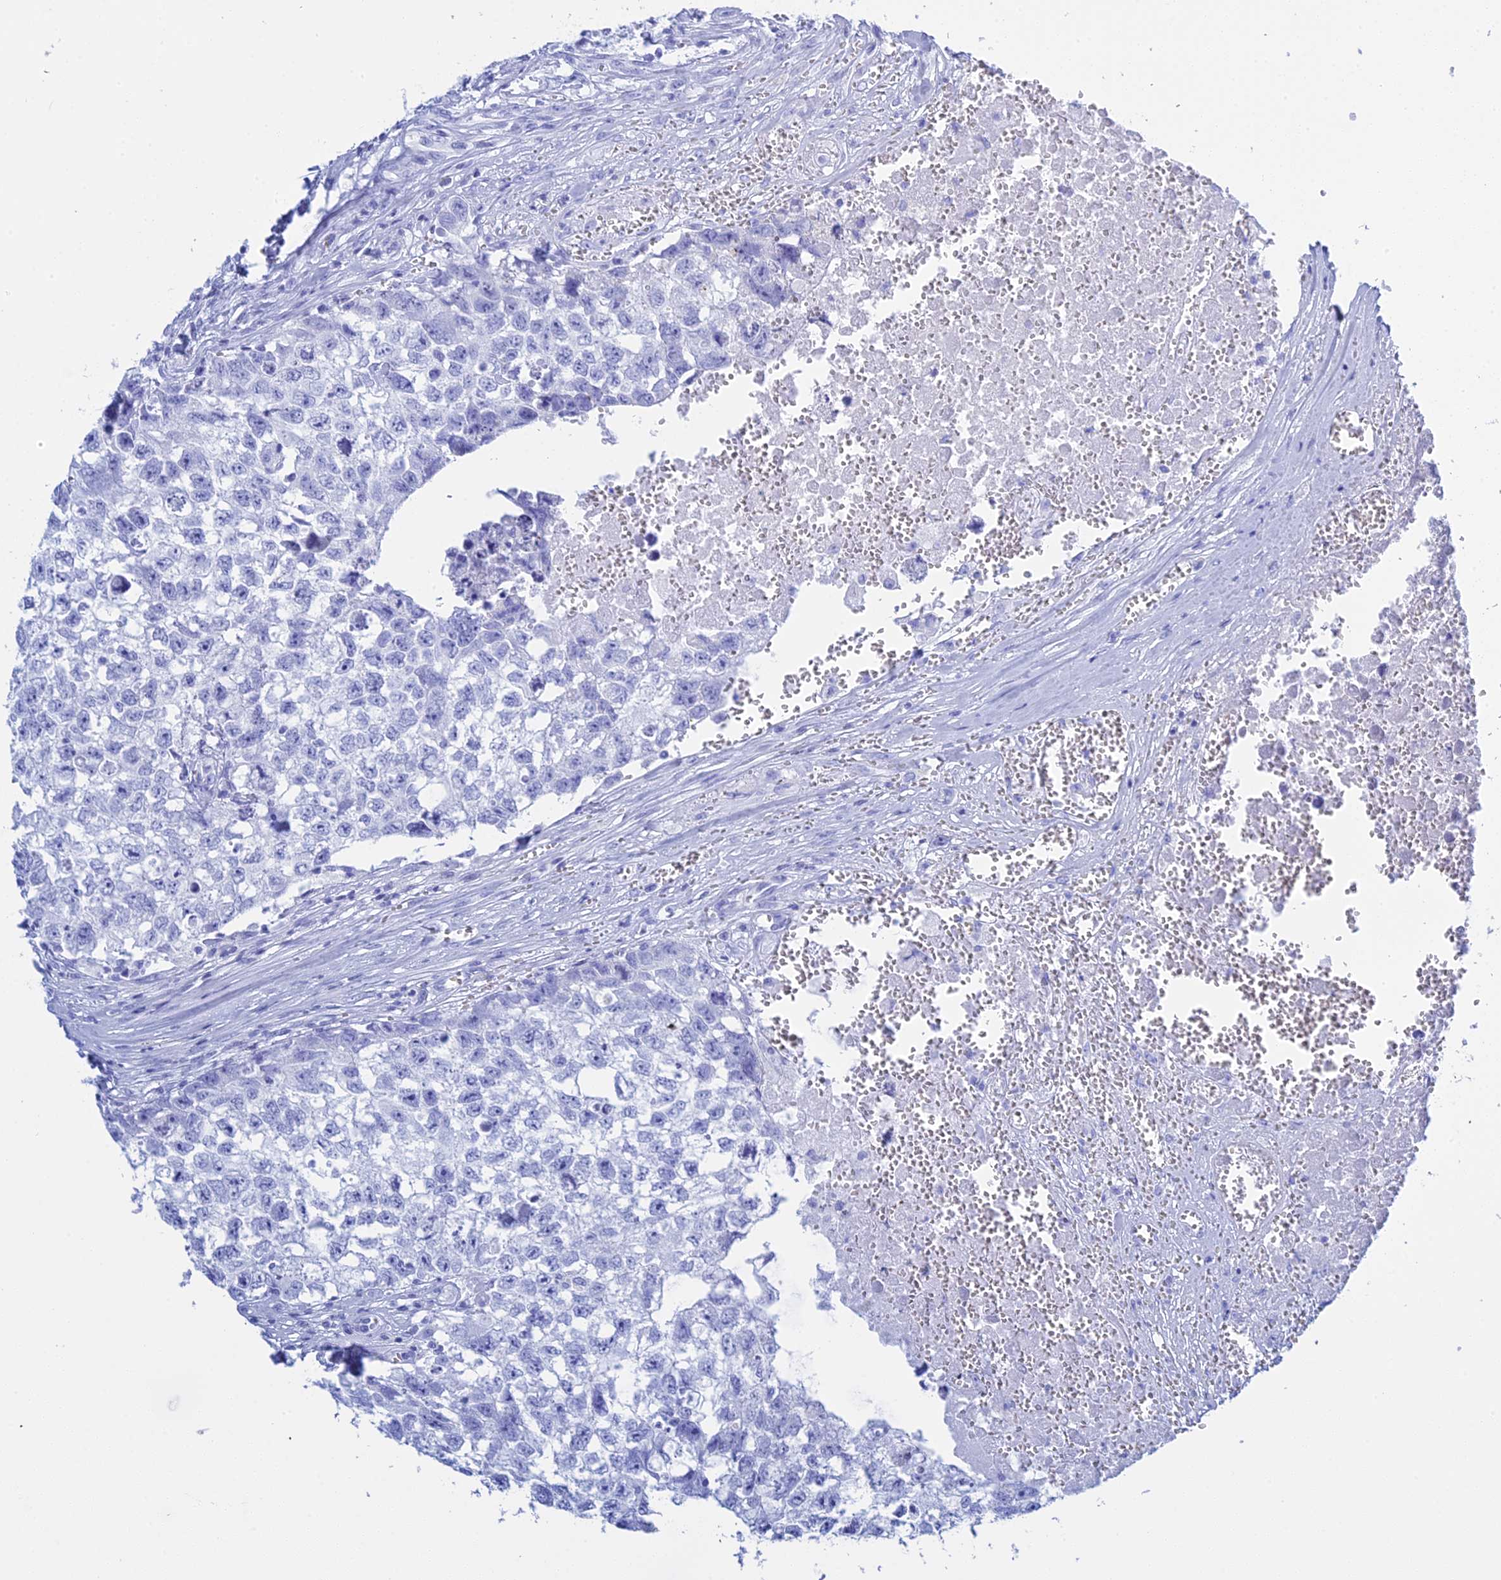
{"staining": {"intensity": "negative", "quantity": "none", "location": "none"}, "tissue": "testis cancer", "cell_type": "Tumor cells", "image_type": "cancer", "snomed": [{"axis": "morphology", "description": "Seminoma, NOS"}, {"axis": "morphology", "description": "Carcinoma, Embryonal, NOS"}, {"axis": "topography", "description": "Testis"}], "caption": "A histopathology image of human testis seminoma is negative for staining in tumor cells.", "gene": "TEX101", "patient": {"sex": "male", "age": 29}}